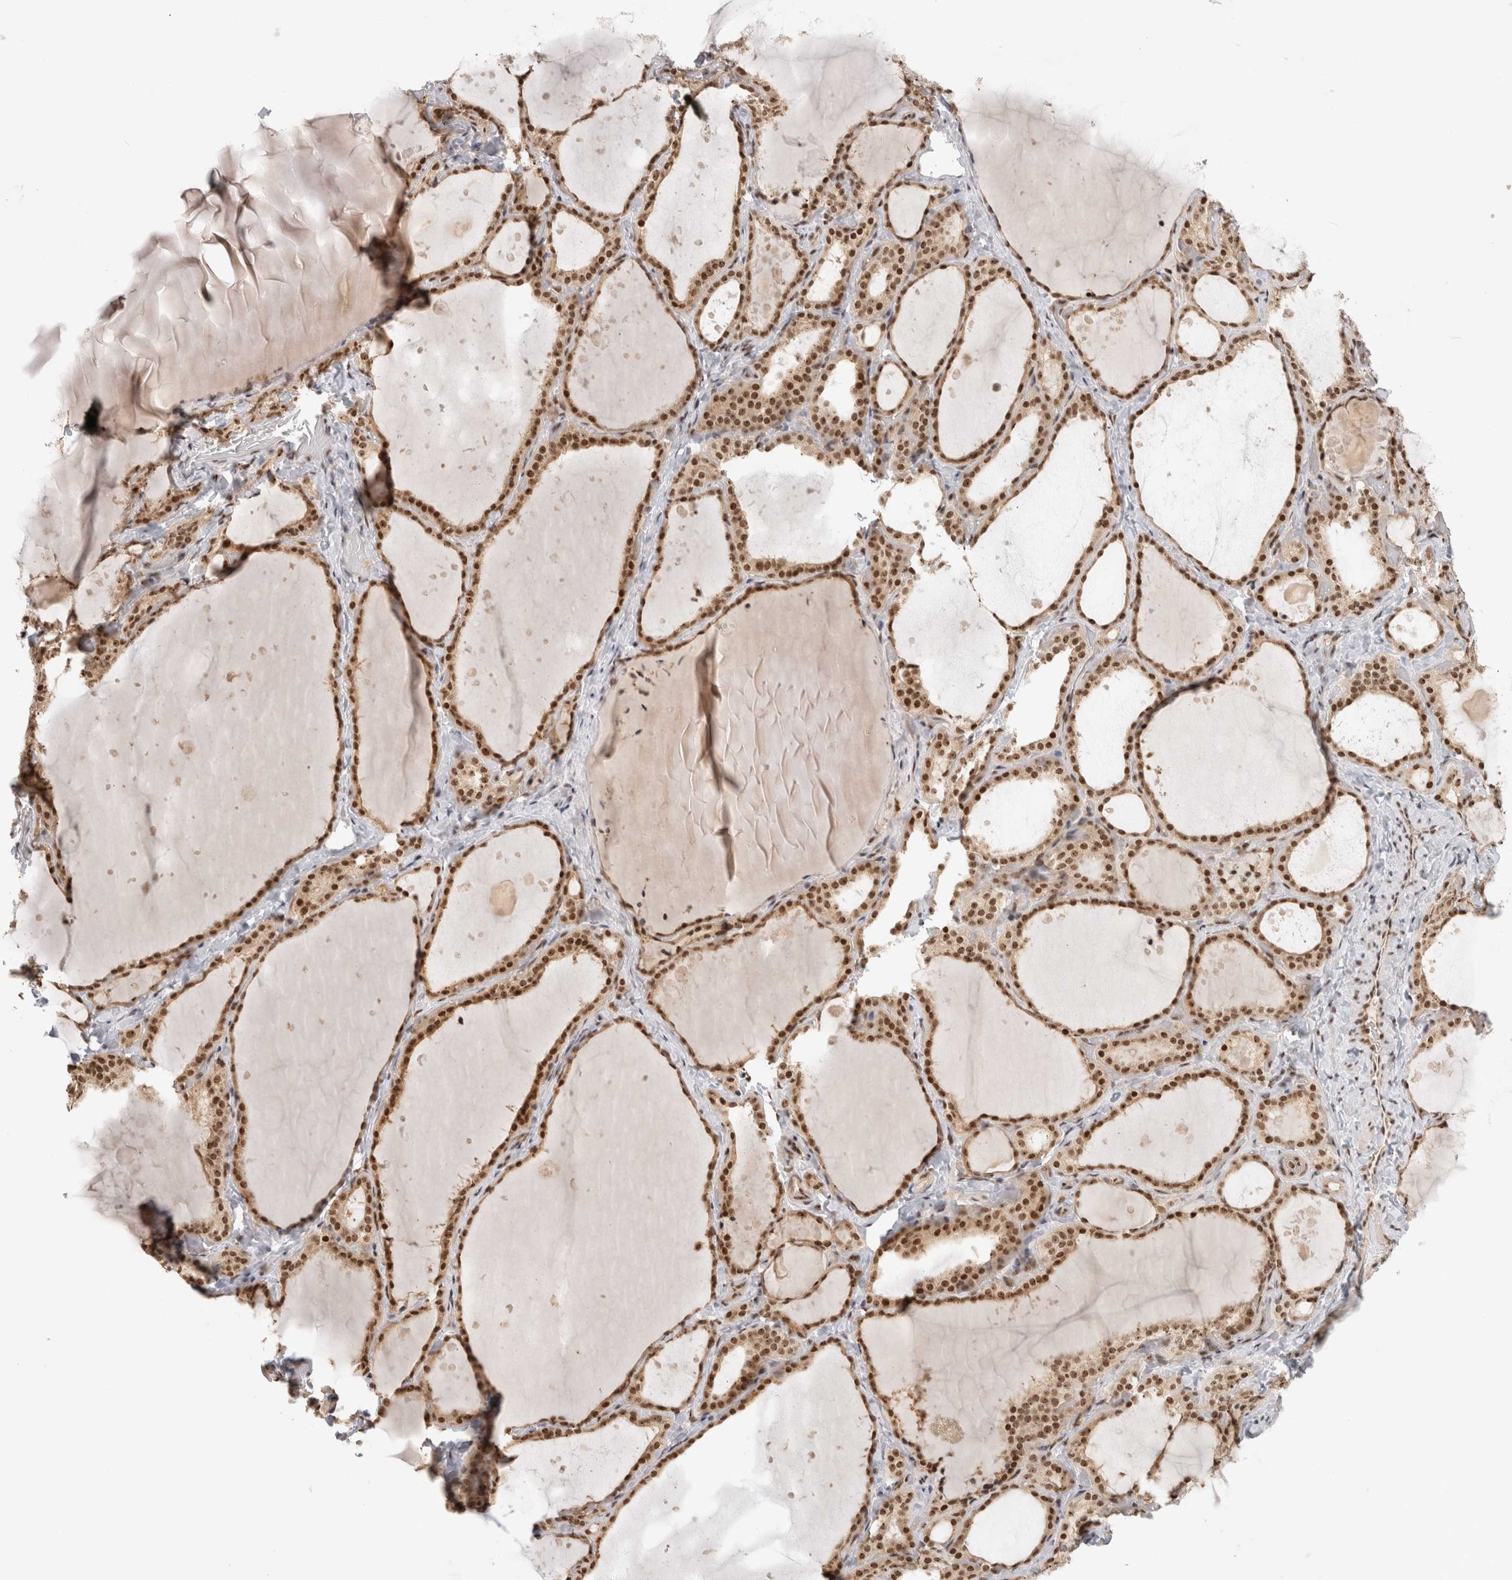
{"staining": {"intensity": "strong", "quantity": ">75%", "location": "nuclear"}, "tissue": "thyroid gland", "cell_type": "Glandular cells", "image_type": "normal", "snomed": [{"axis": "morphology", "description": "Normal tissue, NOS"}, {"axis": "topography", "description": "Thyroid gland"}], "caption": "About >75% of glandular cells in unremarkable human thyroid gland show strong nuclear protein positivity as visualized by brown immunohistochemical staining.", "gene": "EBNA1BP2", "patient": {"sex": "female", "age": 44}}